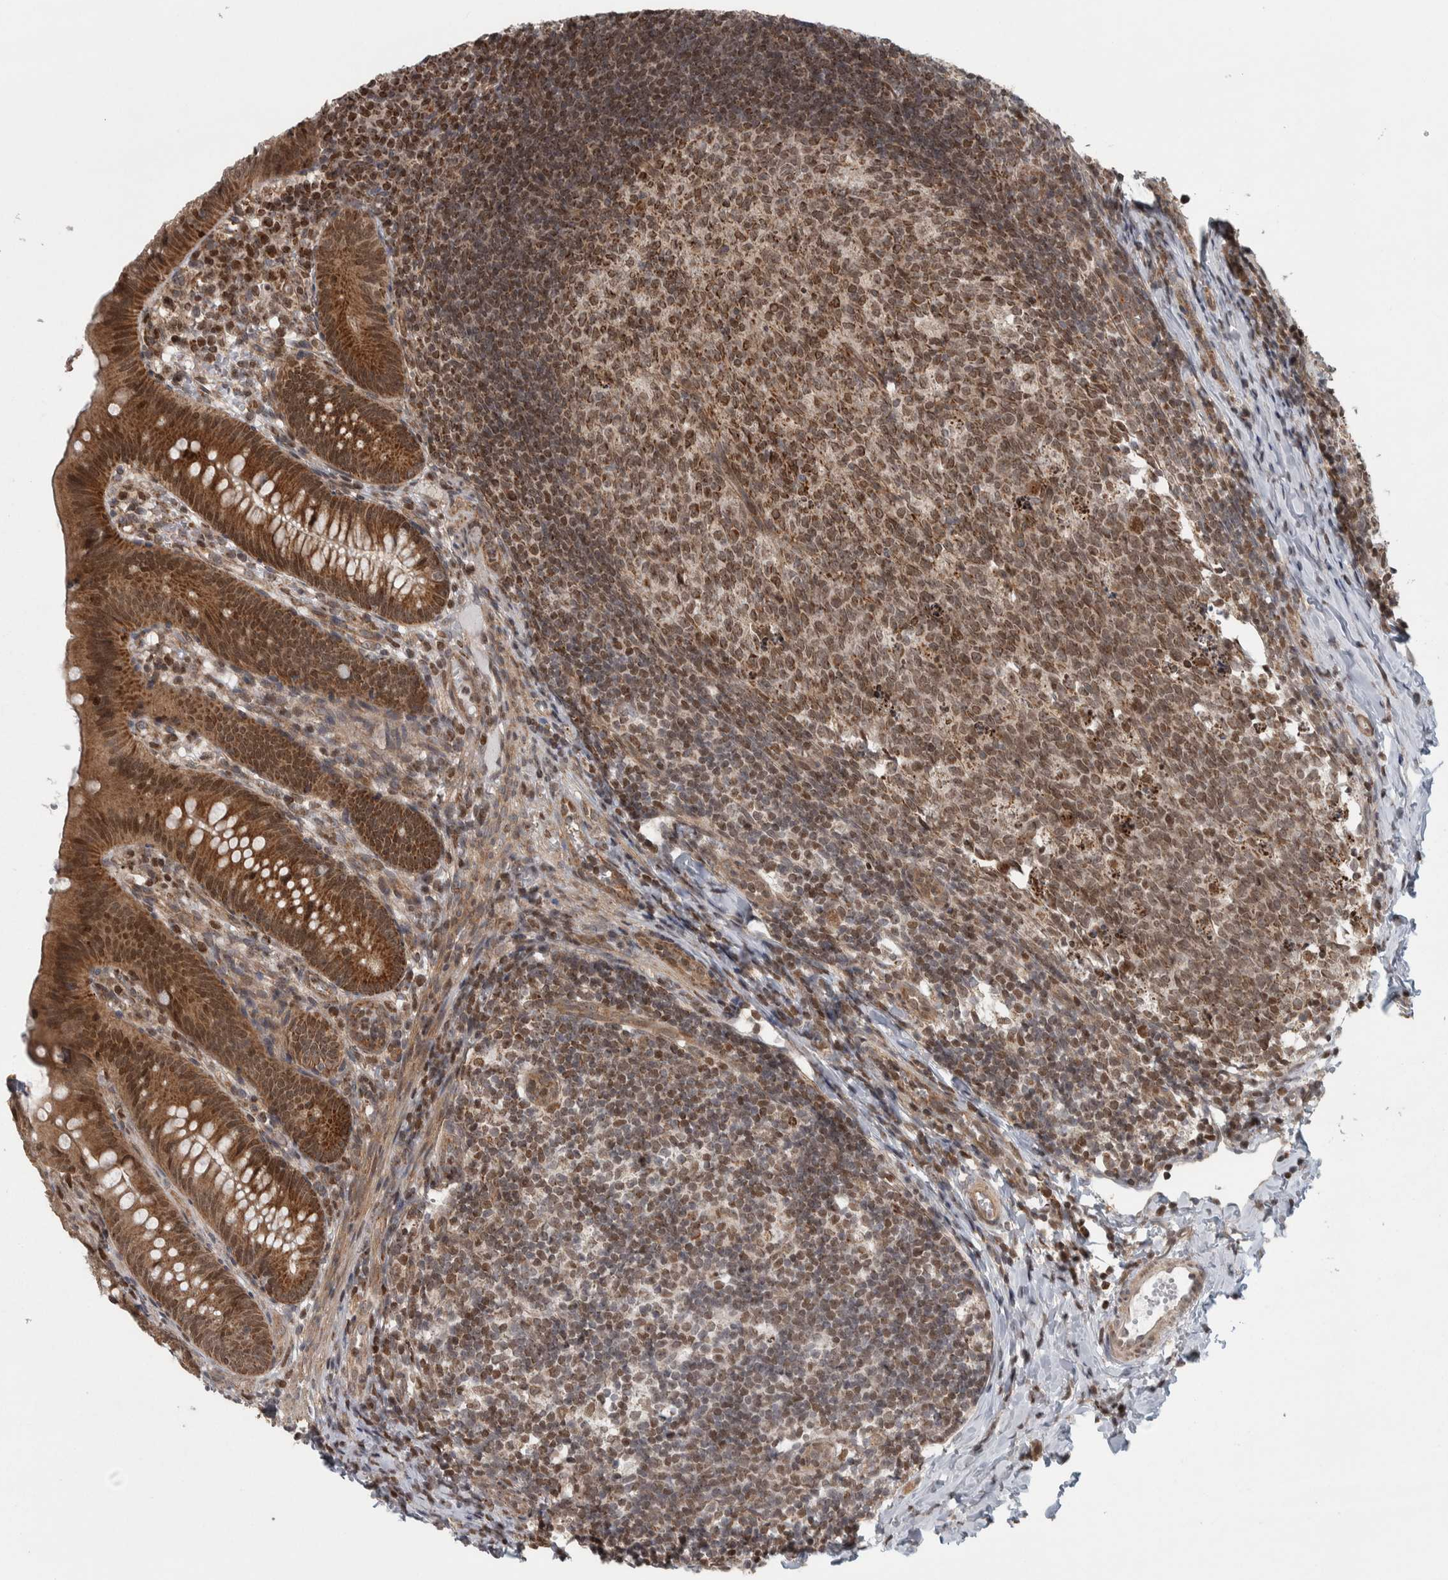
{"staining": {"intensity": "moderate", "quantity": ">75%", "location": "cytoplasmic/membranous,nuclear"}, "tissue": "appendix", "cell_type": "Glandular cells", "image_type": "normal", "snomed": [{"axis": "morphology", "description": "Normal tissue, NOS"}, {"axis": "topography", "description": "Appendix"}], "caption": "Immunohistochemical staining of benign appendix shows moderate cytoplasmic/membranous,nuclear protein staining in about >75% of glandular cells.", "gene": "CWC27", "patient": {"sex": "male", "age": 1}}